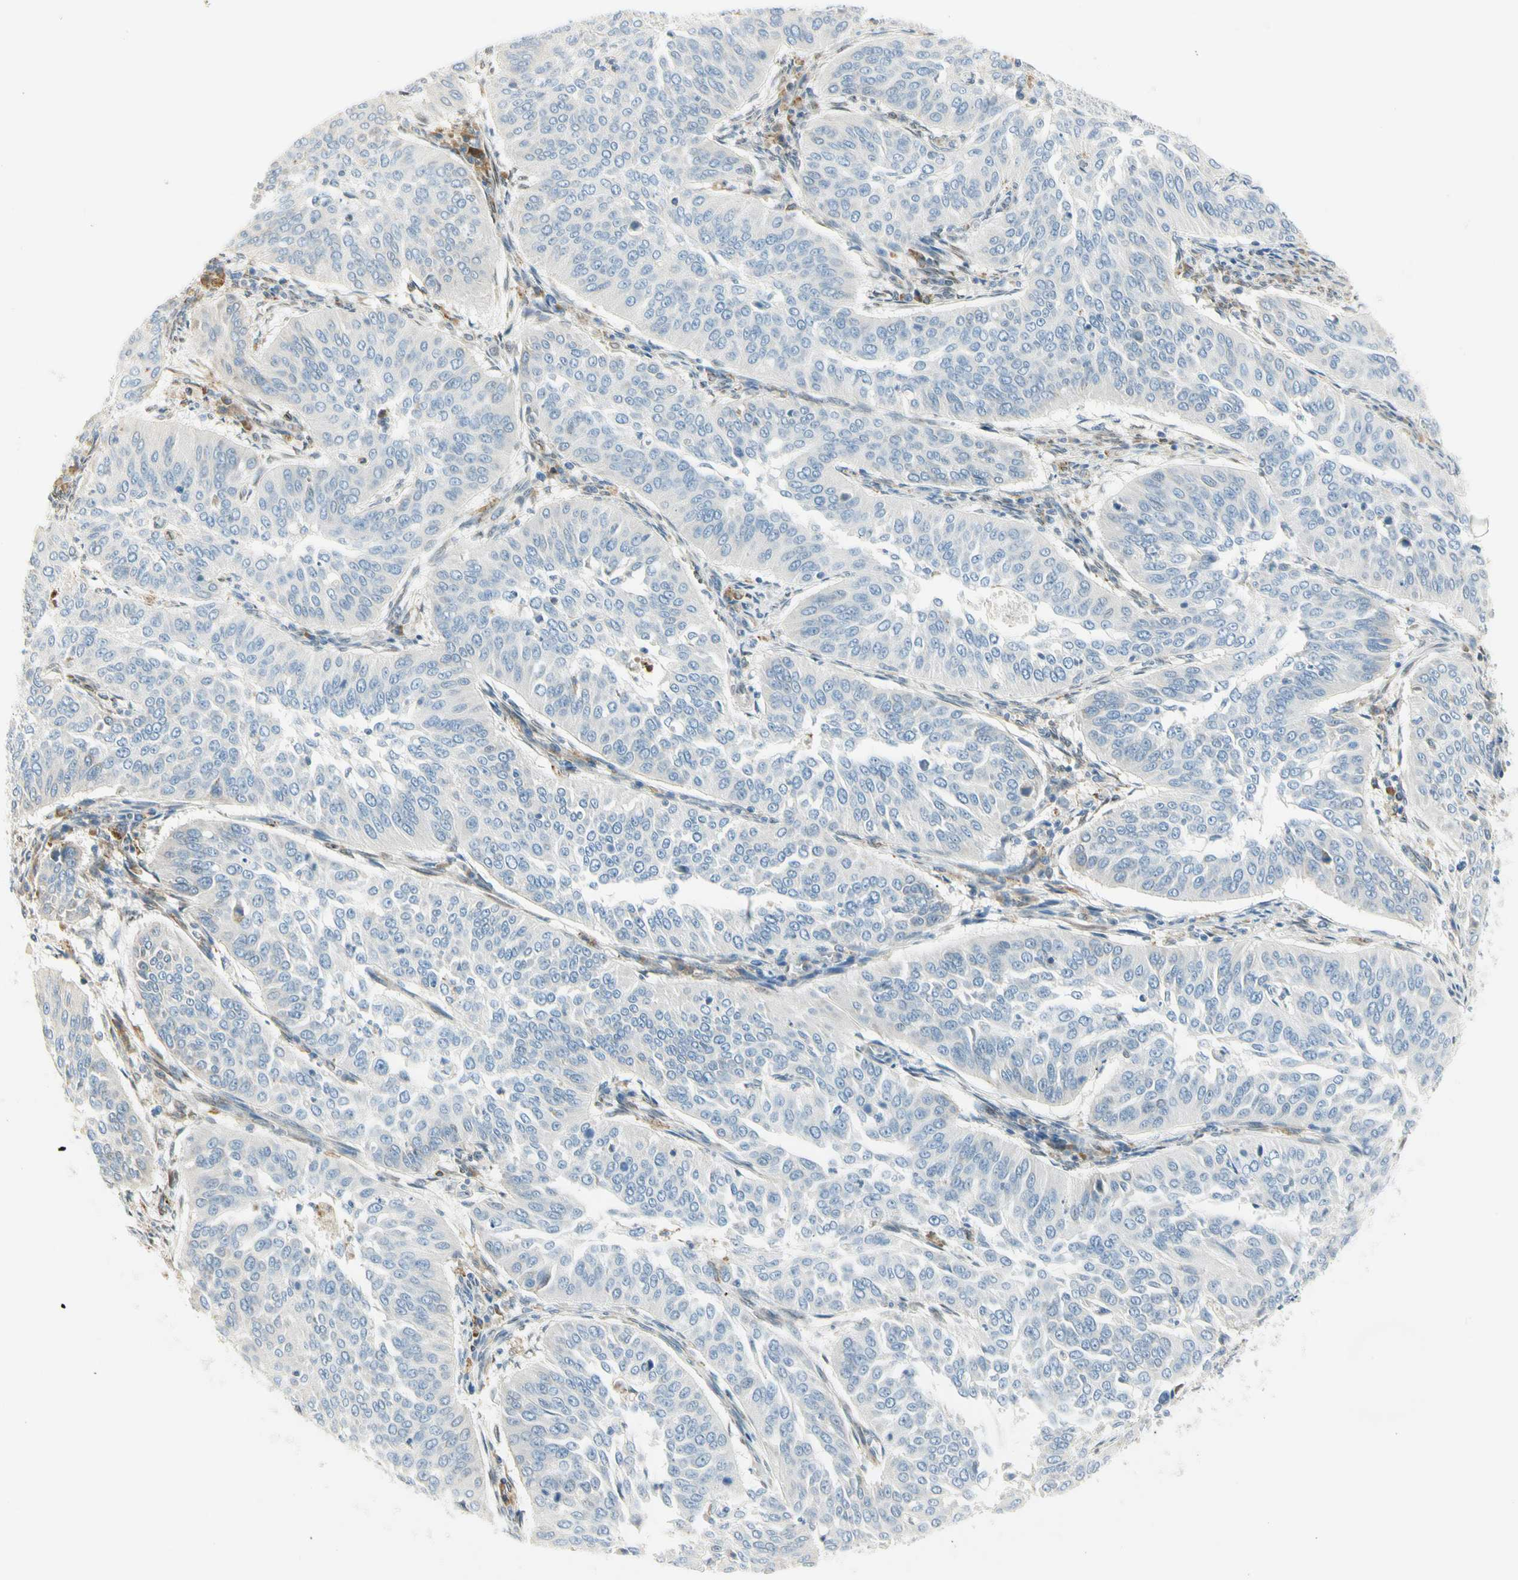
{"staining": {"intensity": "negative", "quantity": "none", "location": "none"}, "tissue": "cervical cancer", "cell_type": "Tumor cells", "image_type": "cancer", "snomed": [{"axis": "morphology", "description": "Normal tissue, NOS"}, {"axis": "morphology", "description": "Squamous cell carcinoma, NOS"}, {"axis": "topography", "description": "Cervix"}], "caption": "Squamous cell carcinoma (cervical) was stained to show a protein in brown. There is no significant staining in tumor cells.", "gene": "TNFSF11", "patient": {"sex": "female", "age": 39}}